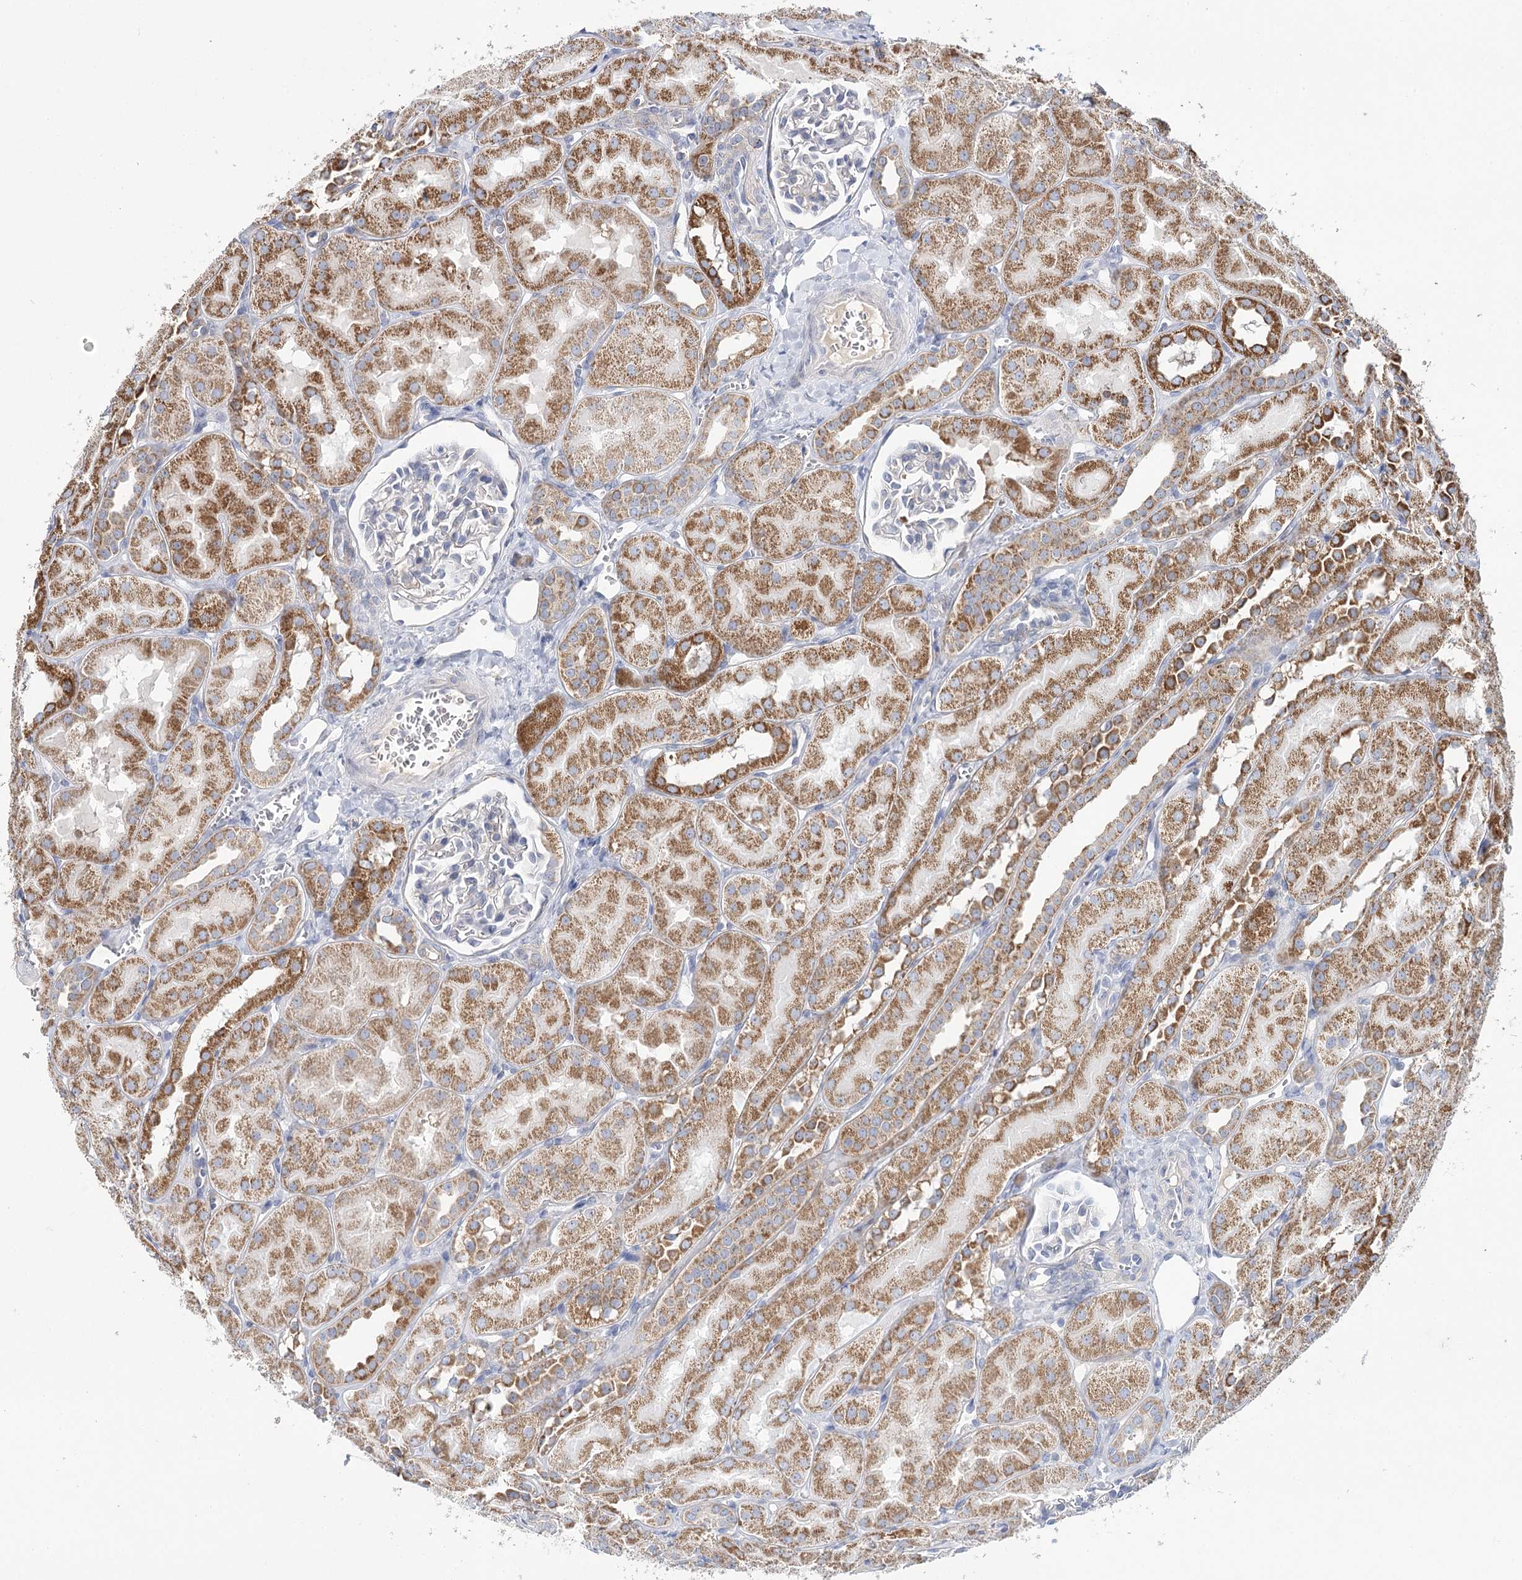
{"staining": {"intensity": "negative", "quantity": "none", "location": "none"}, "tissue": "kidney", "cell_type": "Cells in glomeruli", "image_type": "normal", "snomed": [{"axis": "morphology", "description": "Normal tissue, NOS"}, {"axis": "topography", "description": "Kidney"}, {"axis": "topography", "description": "Urinary bladder"}], "caption": "There is no significant positivity in cells in glomeruli of kidney. (DAB (3,3'-diaminobenzidine) immunohistochemistry visualized using brightfield microscopy, high magnification).", "gene": "ARHGAP44", "patient": {"sex": "male", "age": 16}}